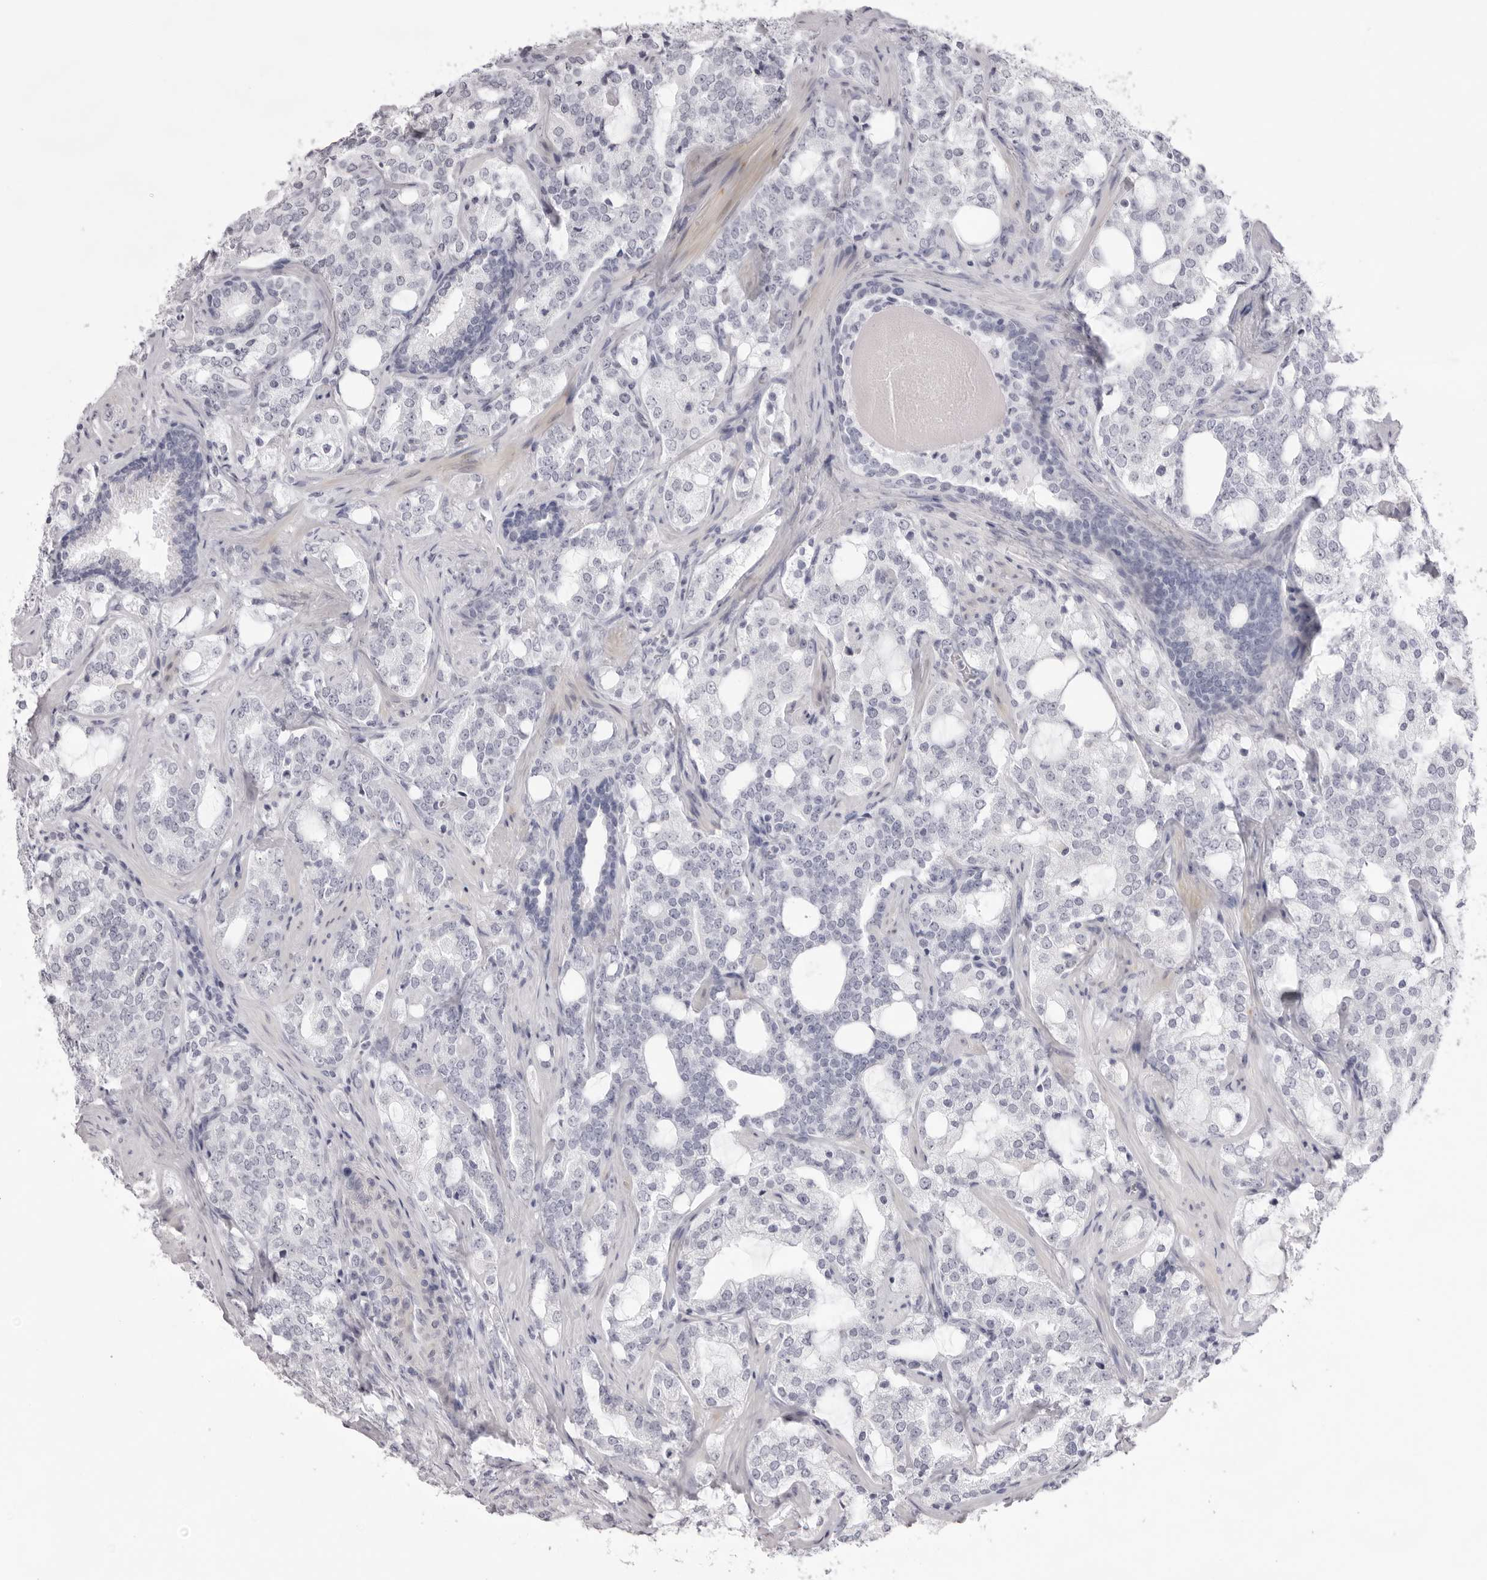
{"staining": {"intensity": "negative", "quantity": "none", "location": "none"}, "tissue": "prostate cancer", "cell_type": "Tumor cells", "image_type": "cancer", "snomed": [{"axis": "morphology", "description": "Adenocarcinoma, High grade"}, {"axis": "topography", "description": "Prostate"}], "caption": "The micrograph reveals no significant staining in tumor cells of high-grade adenocarcinoma (prostate).", "gene": "SPTA1", "patient": {"sex": "male", "age": 64}}